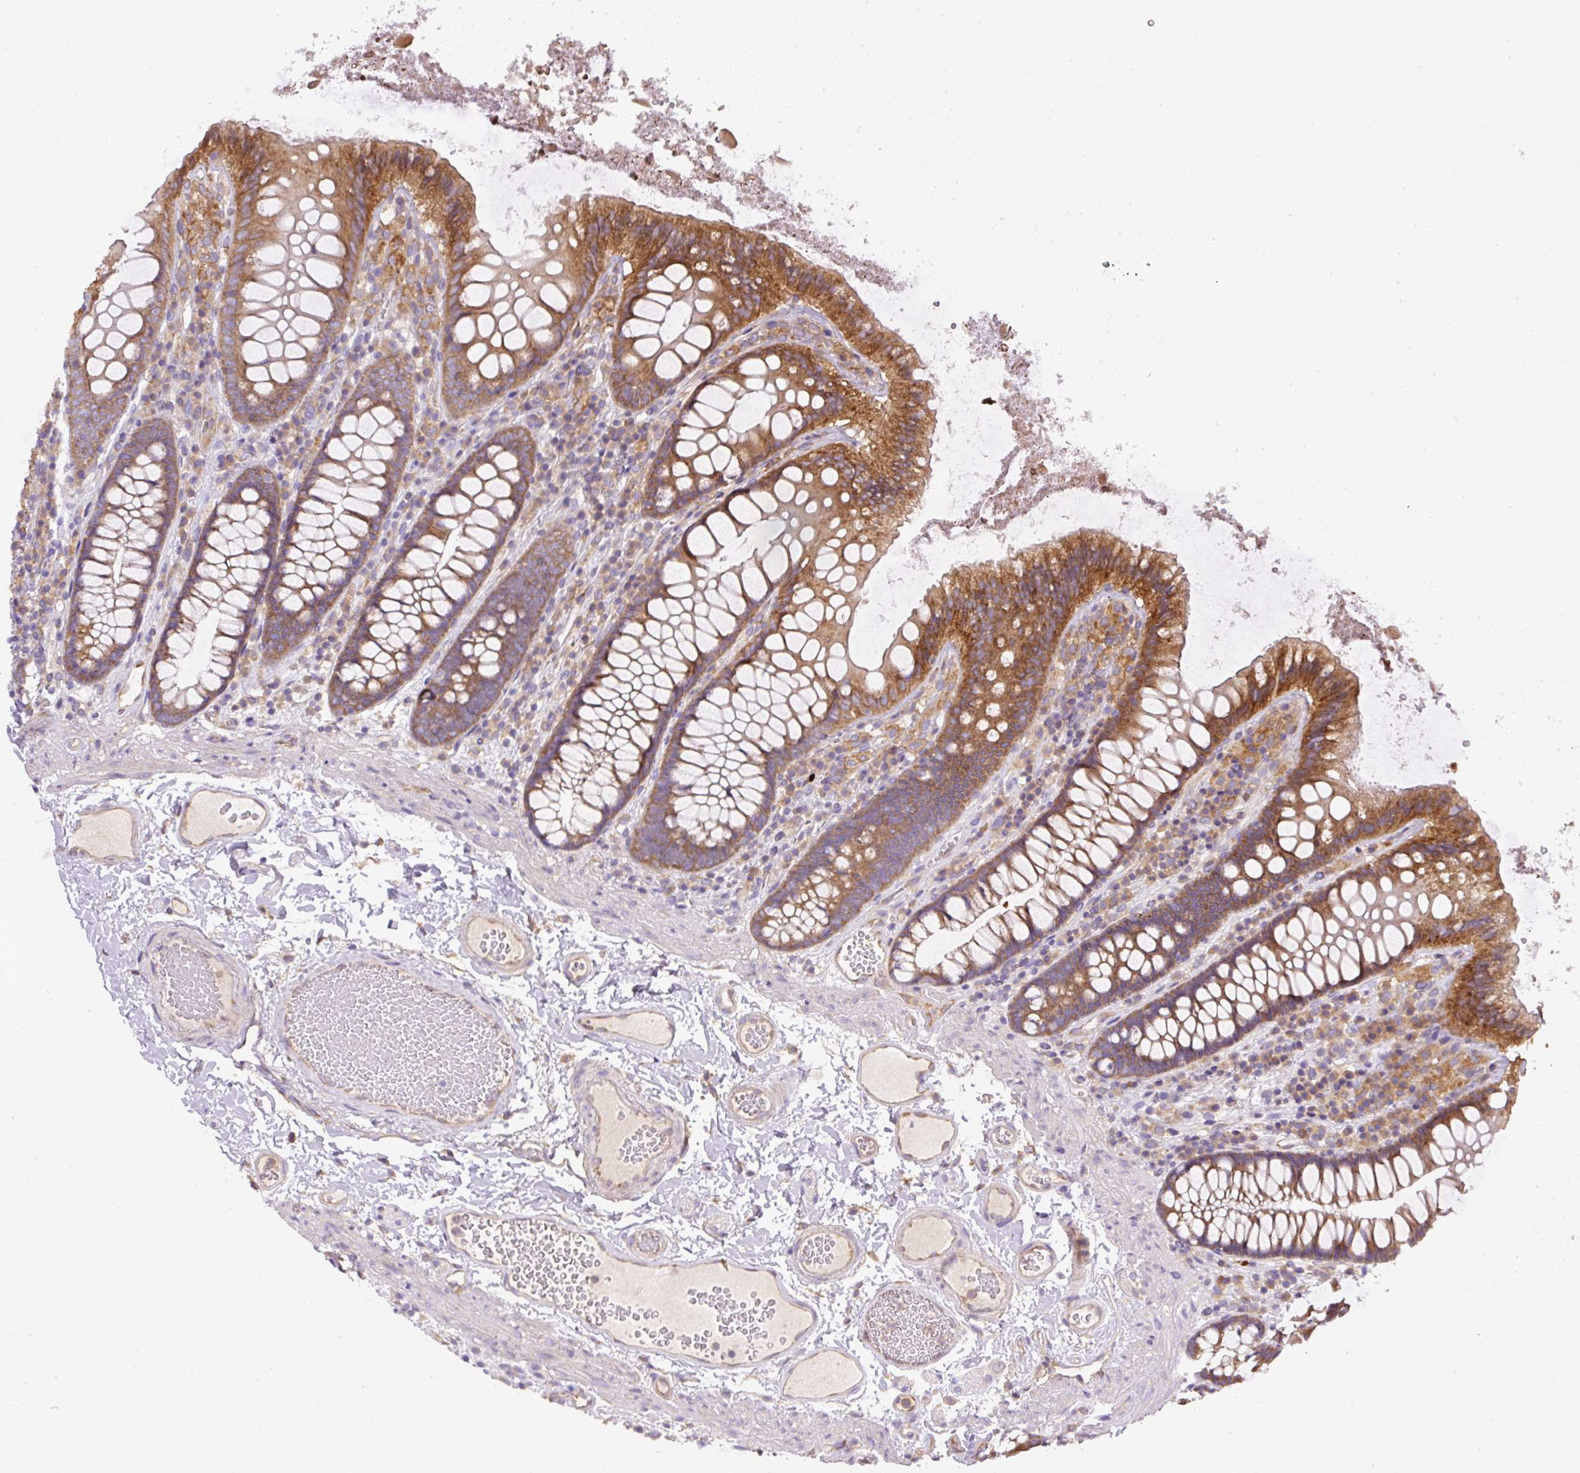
{"staining": {"intensity": "weak", "quantity": ">75%", "location": "cytoplasmic/membranous"}, "tissue": "colon", "cell_type": "Endothelial cells", "image_type": "normal", "snomed": [{"axis": "morphology", "description": "Normal tissue, NOS"}, {"axis": "topography", "description": "Colon"}], "caption": "Immunohistochemical staining of benign colon demonstrates >75% levels of weak cytoplasmic/membranous protein staining in about >75% of endothelial cells. (DAB (3,3'-diaminobenzidine) IHC with brightfield microscopy, high magnification).", "gene": "DAPK1", "patient": {"sex": "male", "age": 84}}